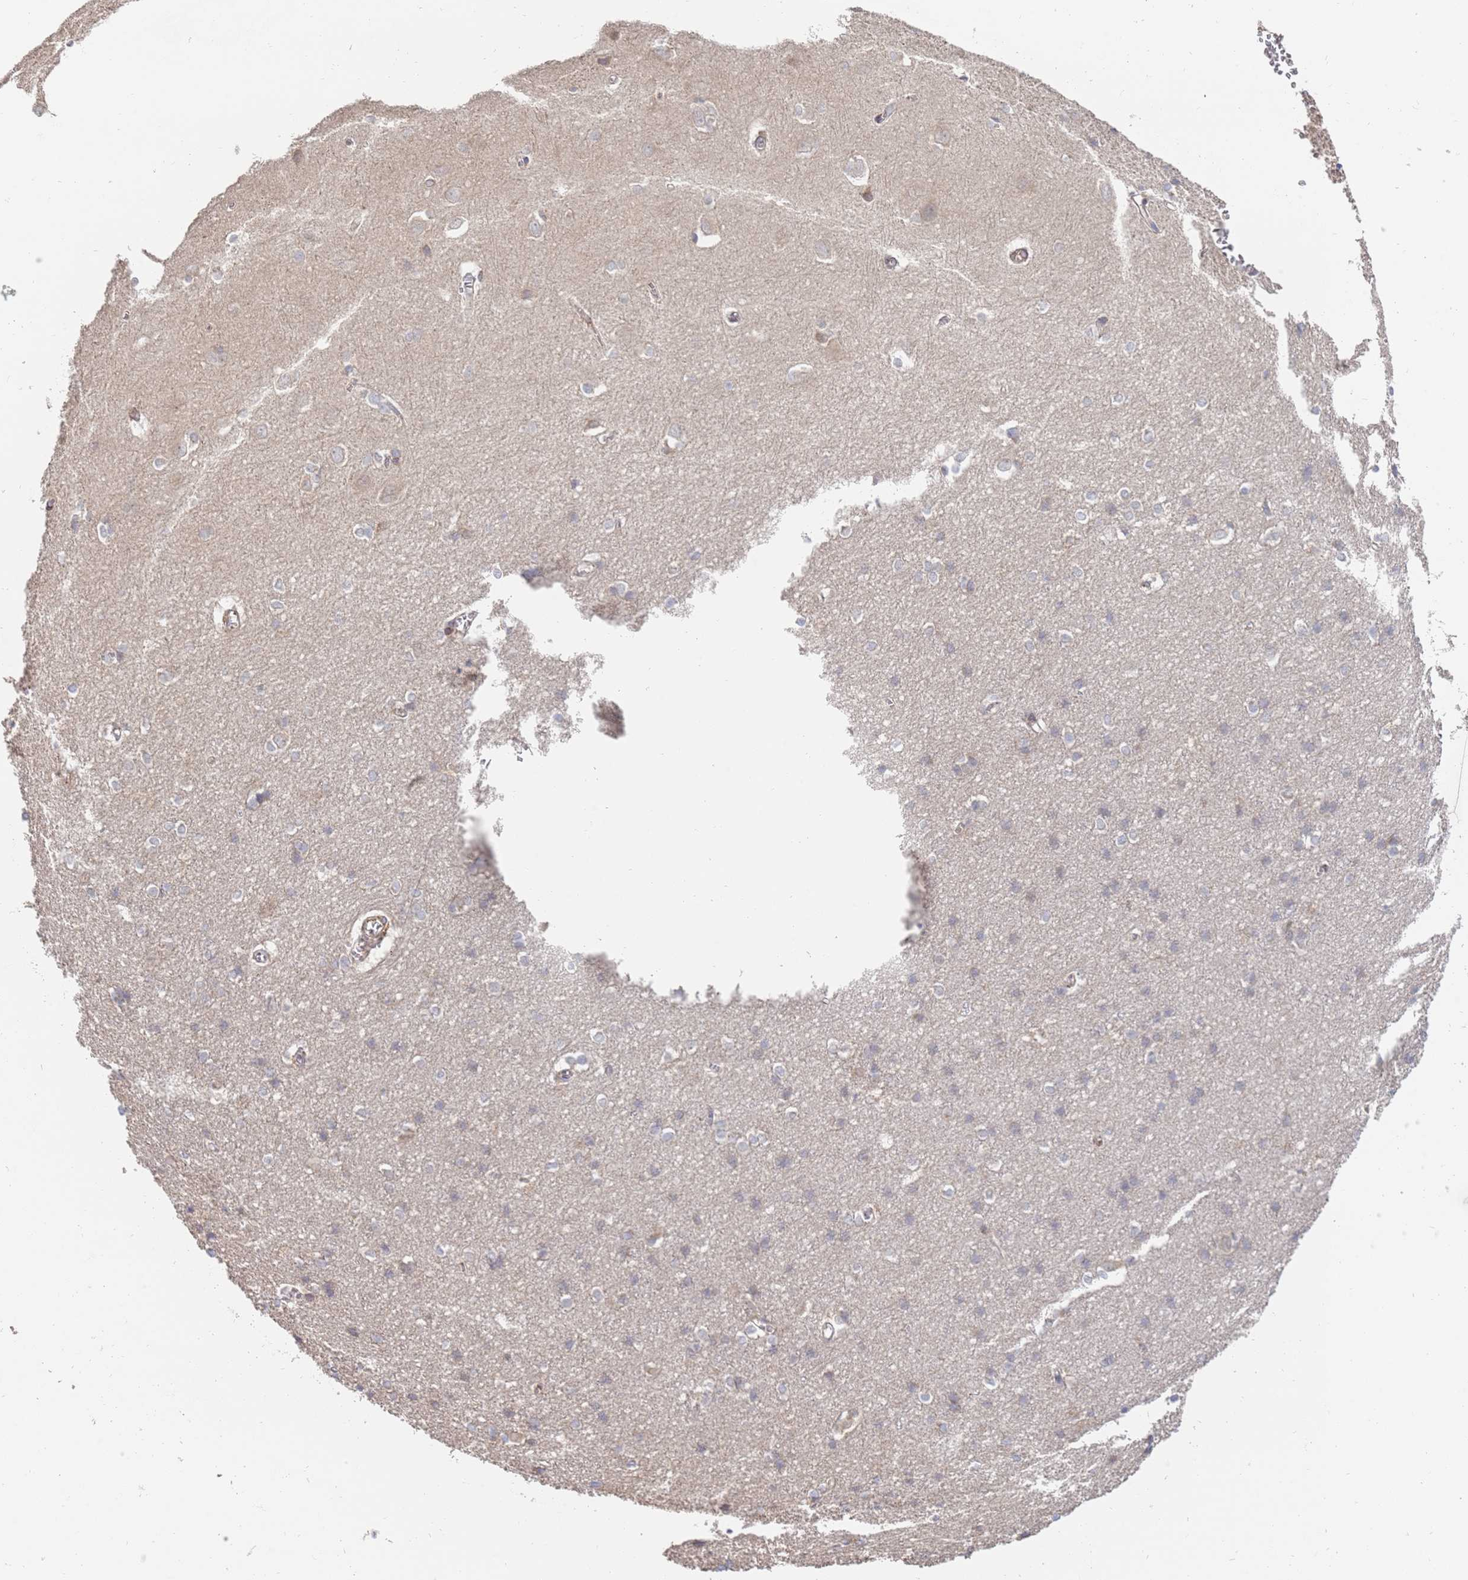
{"staining": {"intensity": "weak", "quantity": "25%-75%", "location": "cytoplasmic/membranous"}, "tissue": "cerebral cortex", "cell_type": "Endothelial cells", "image_type": "normal", "snomed": [{"axis": "morphology", "description": "Normal tissue, NOS"}, {"axis": "topography", "description": "Cerebral cortex"}], "caption": "A brown stain labels weak cytoplasmic/membranous positivity of a protein in endothelial cells of unremarkable cerebral cortex. (DAB IHC with brightfield microscopy, high magnification).", "gene": "VRK2", "patient": {"sex": "male", "age": 37}}